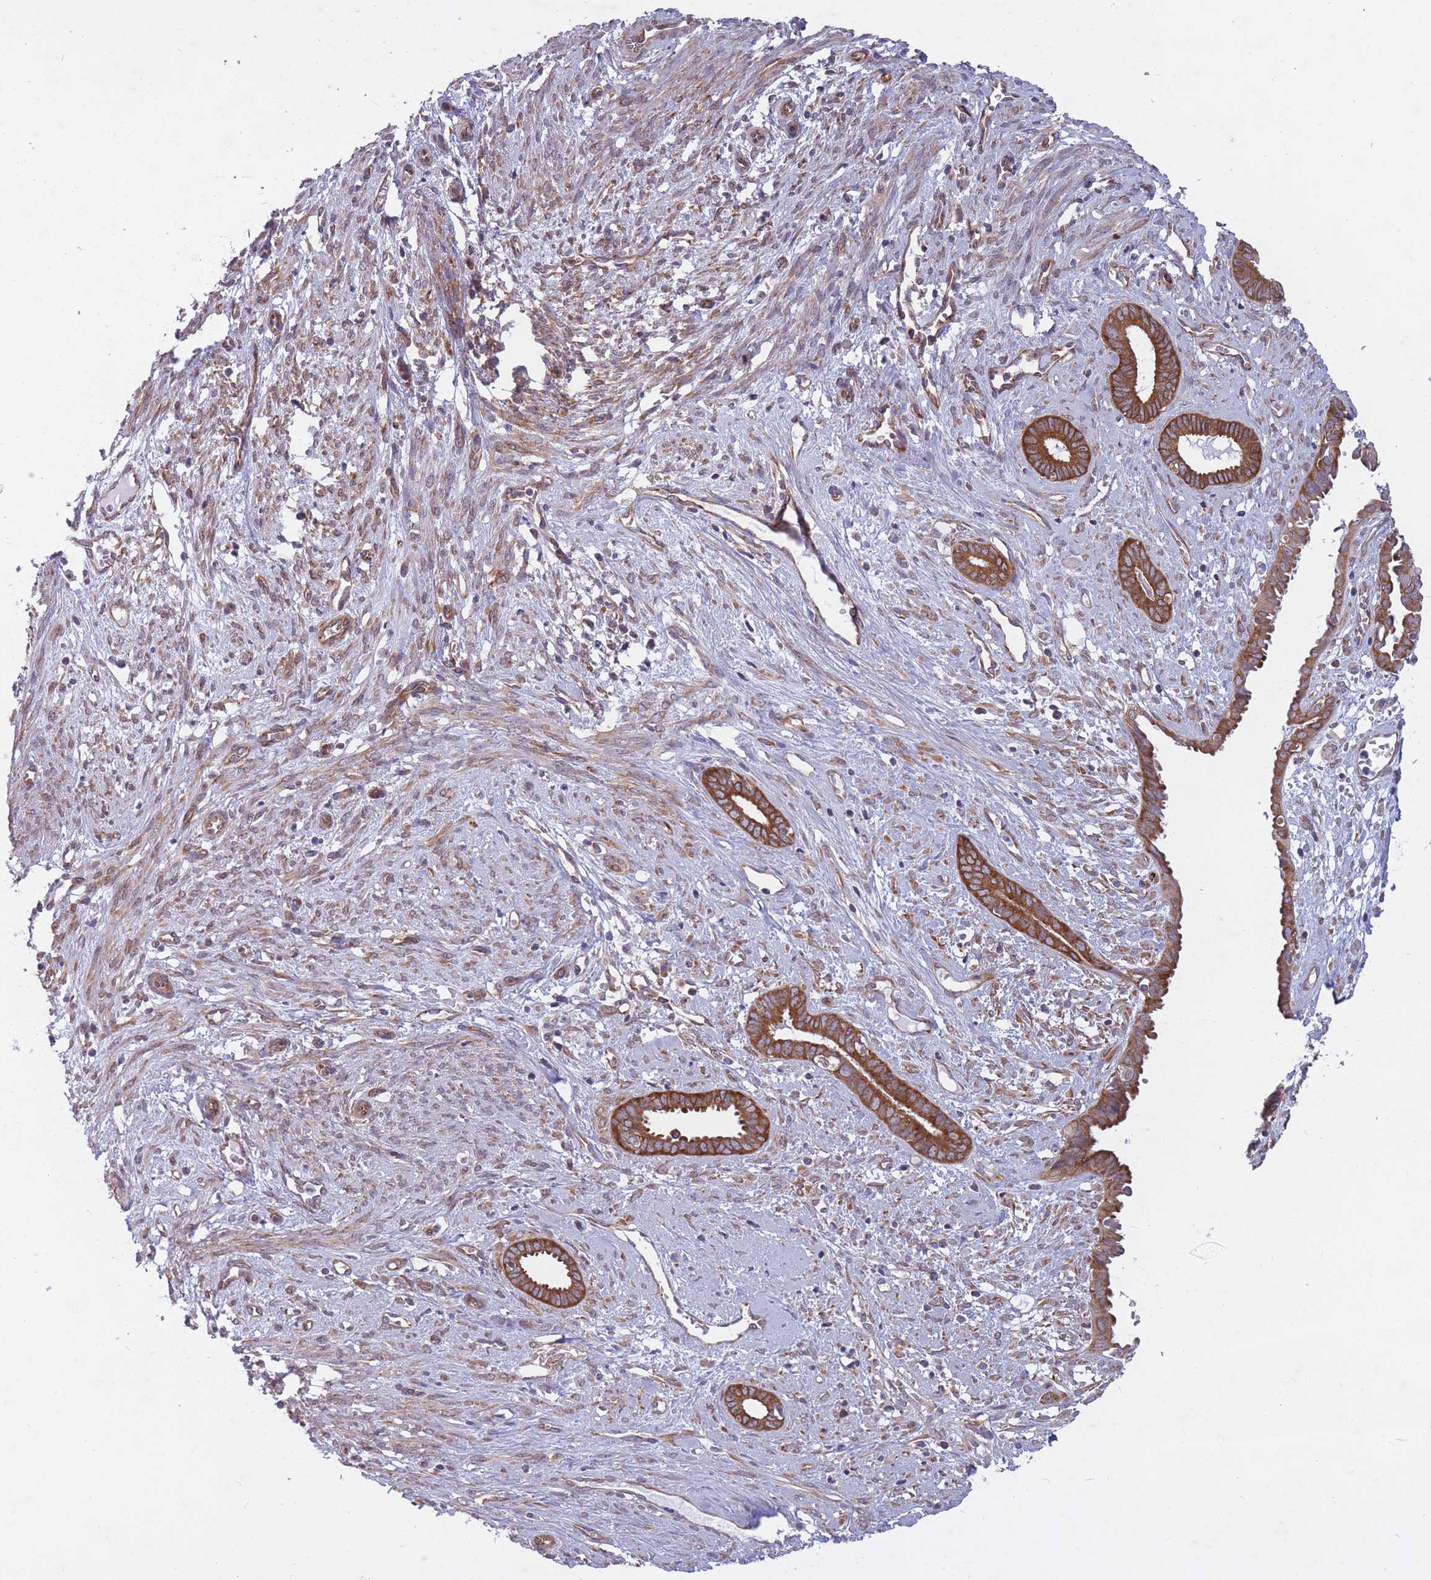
{"staining": {"intensity": "moderate", "quantity": "<25%", "location": "cytoplasmic/membranous"}, "tissue": "endometrium", "cell_type": "Cells in endometrial stroma", "image_type": "normal", "snomed": [{"axis": "morphology", "description": "Normal tissue, NOS"}, {"axis": "topography", "description": "Endometrium"}], "caption": "A brown stain labels moderate cytoplasmic/membranous staining of a protein in cells in endometrial stroma of normal human endometrium. (brown staining indicates protein expression, while blue staining denotes nuclei).", "gene": "CCDC124", "patient": {"sex": "female", "age": 61}}